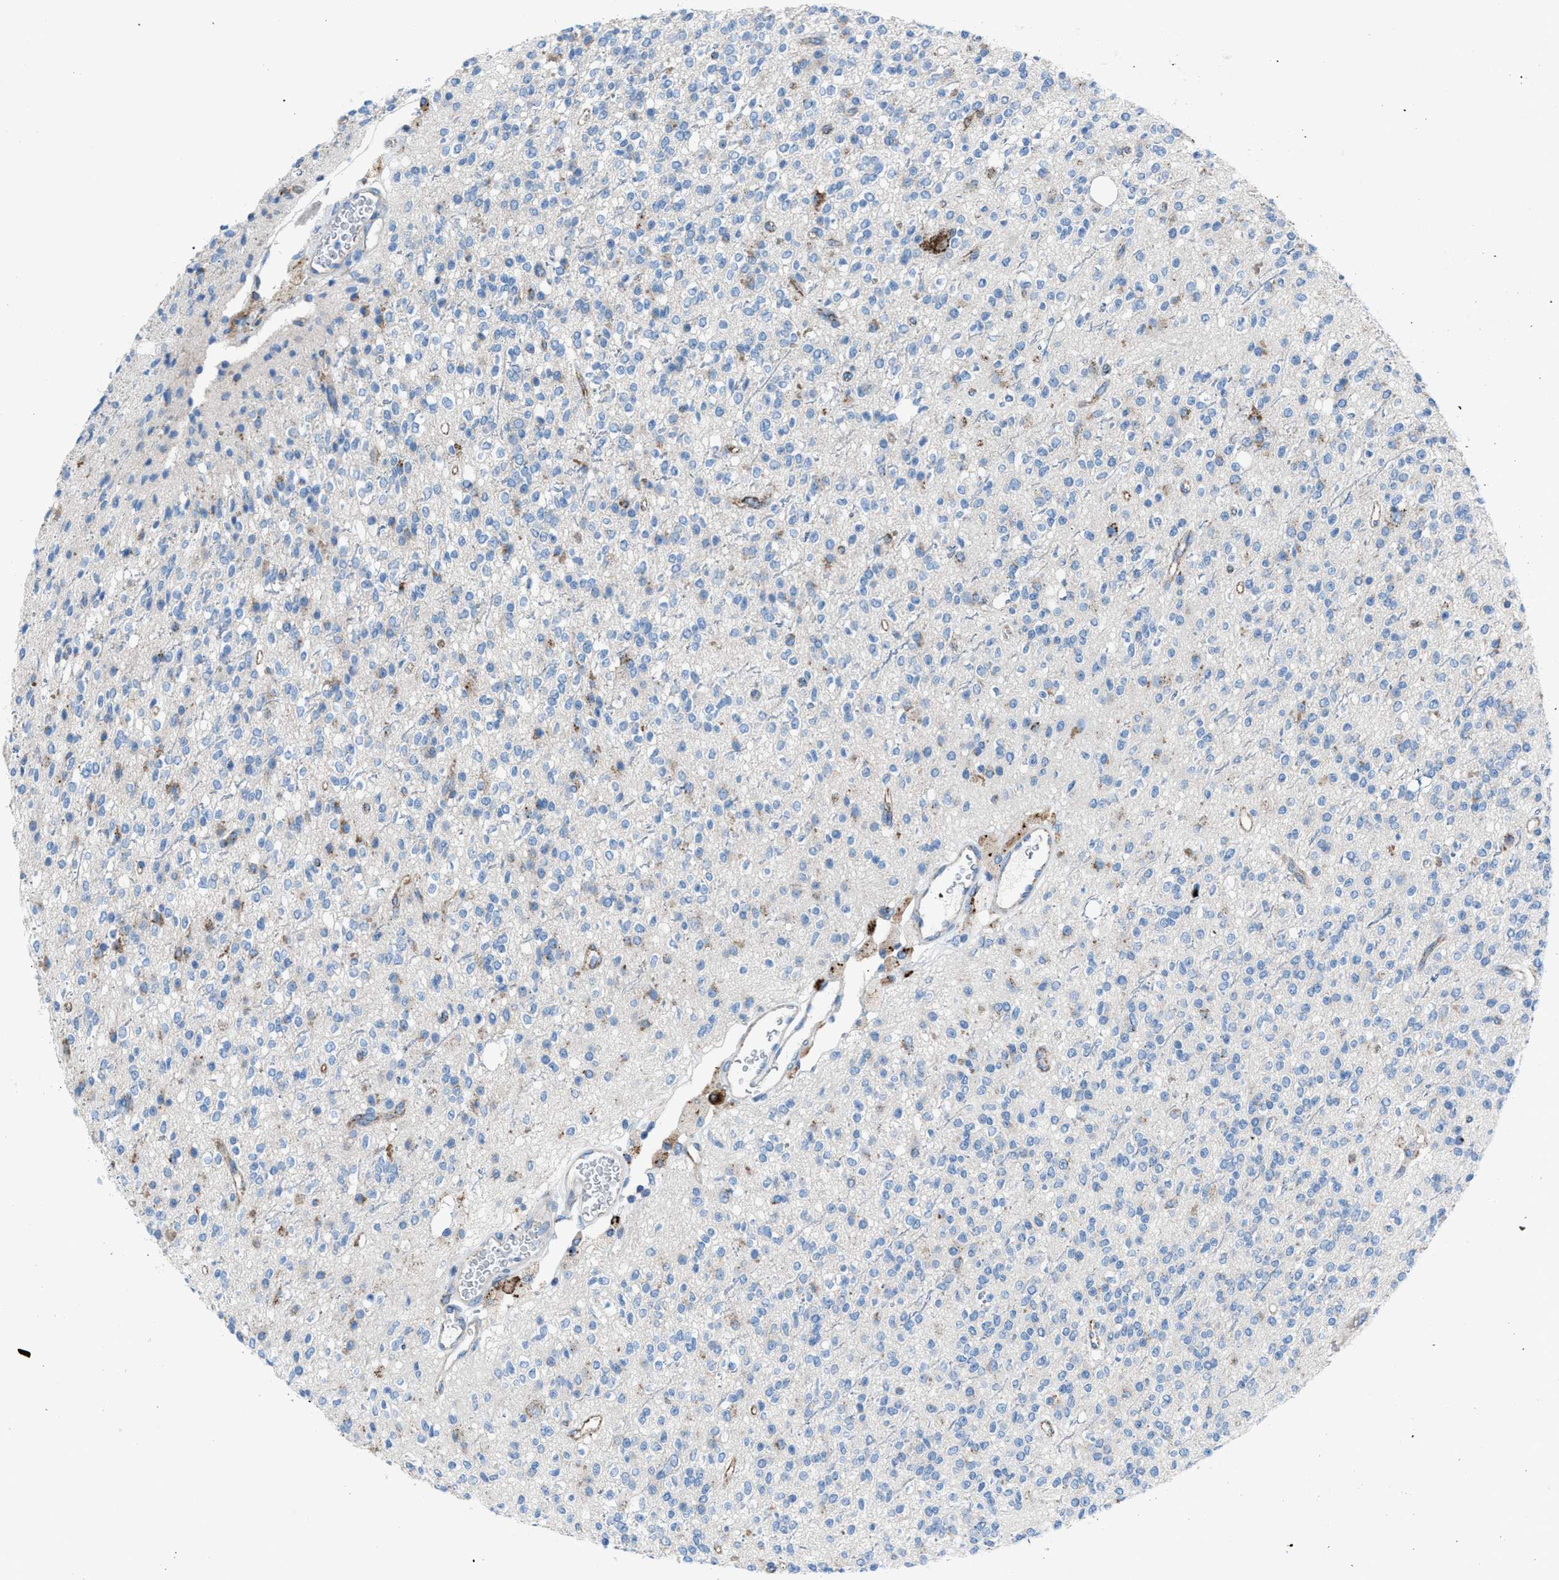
{"staining": {"intensity": "weak", "quantity": "<25%", "location": "cytoplasmic/membranous"}, "tissue": "glioma", "cell_type": "Tumor cells", "image_type": "cancer", "snomed": [{"axis": "morphology", "description": "Glioma, malignant, High grade"}, {"axis": "topography", "description": "Brain"}], "caption": "The histopathology image demonstrates no significant expression in tumor cells of malignant glioma (high-grade).", "gene": "CD1B", "patient": {"sex": "male", "age": 34}}